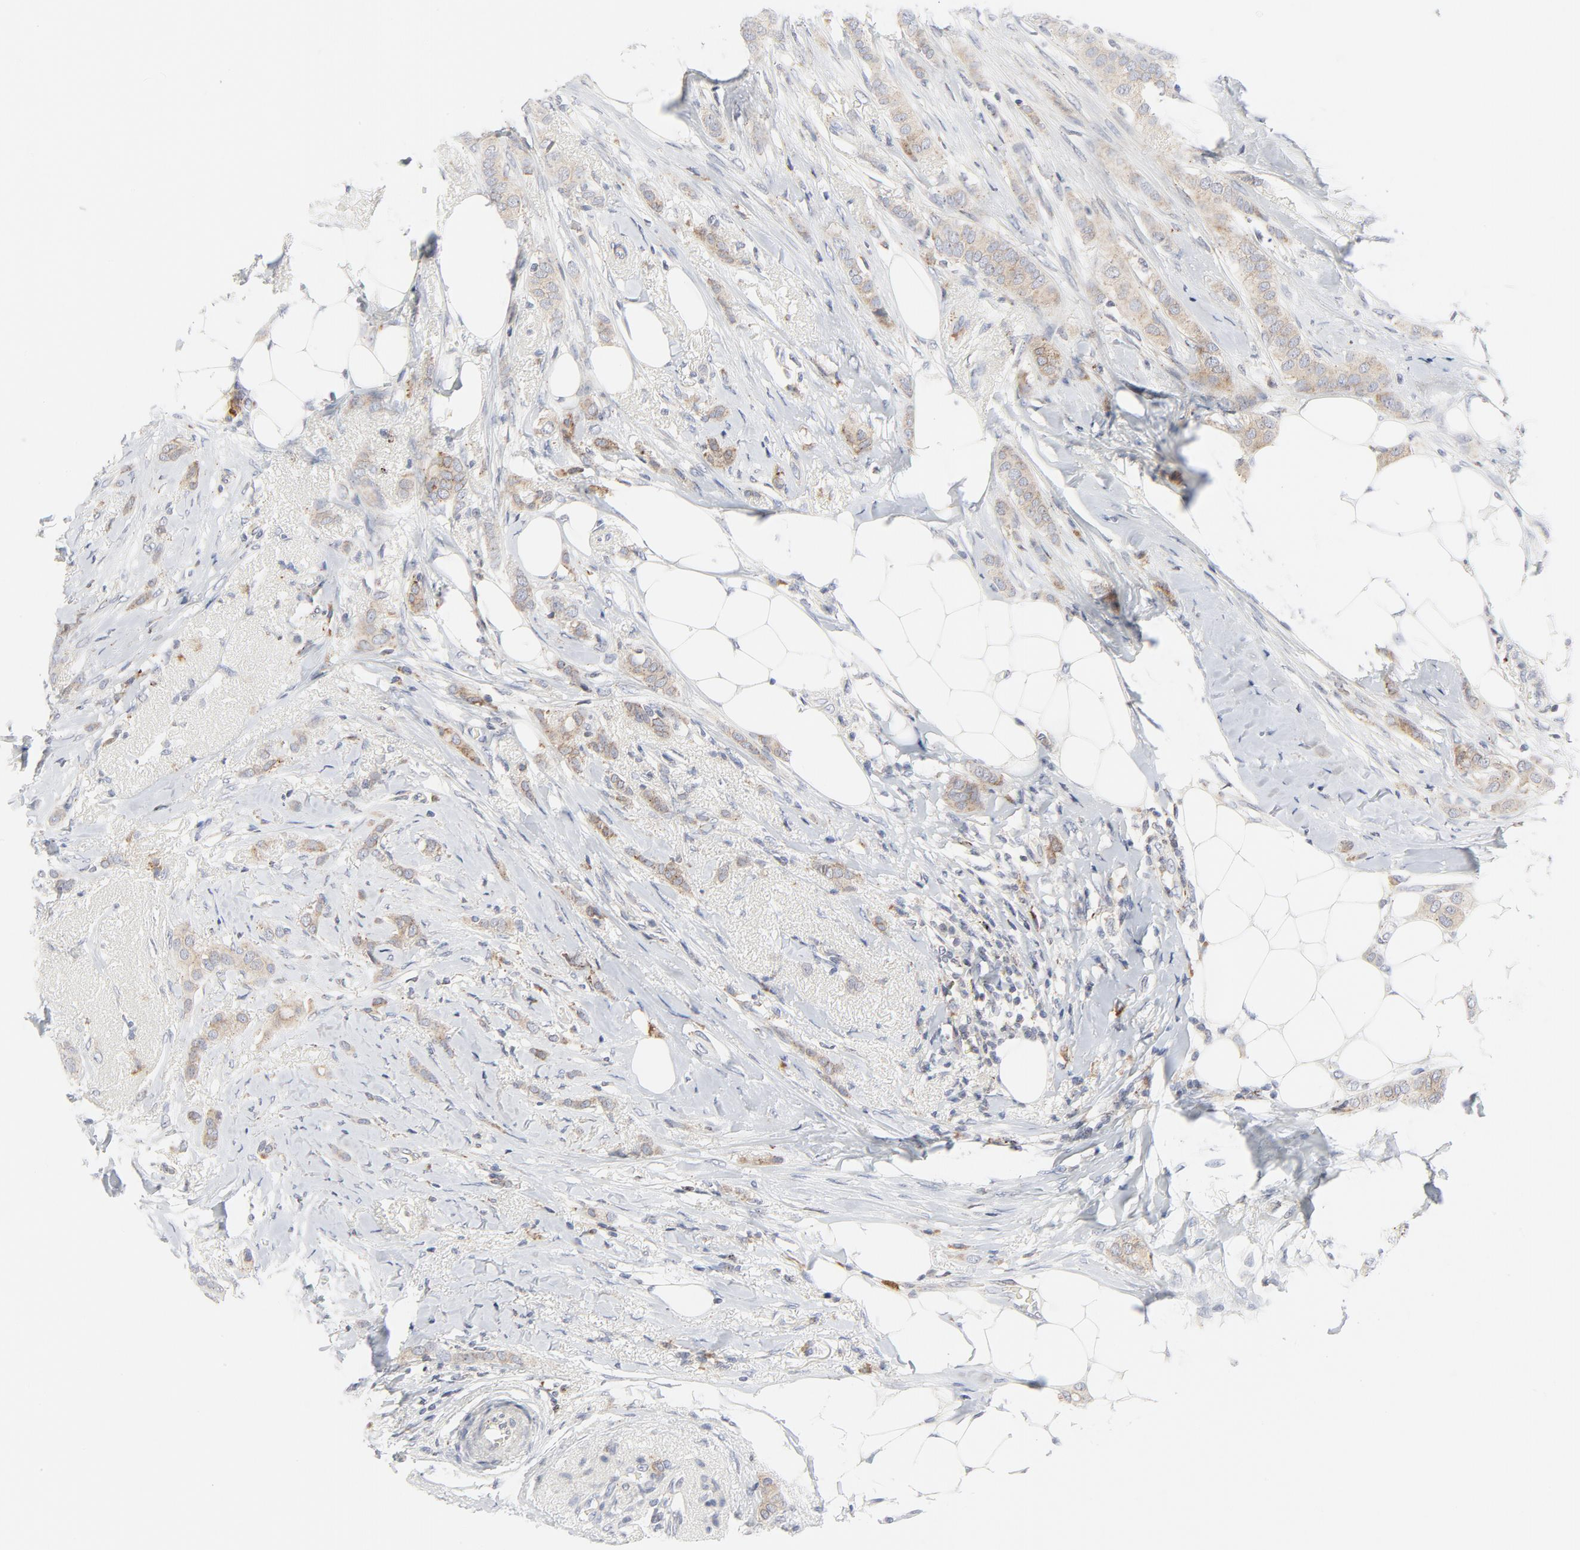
{"staining": {"intensity": "weak", "quantity": ">75%", "location": "cytoplasmic/membranous"}, "tissue": "breast cancer", "cell_type": "Tumor cells", "image_type": "cancer", "snomed": [{"axis": "morphology", "description": "Lobular carcinoma"}, {"axis": "topography", "description": "Breast"}], "caption": "Lobular carcinoma (breast) stained with DAB (3,3'-diaminobenzidine) immunohistochemistry exhibits low levels of weak cytoplasmic/membranous positivity in about >75% of tumor cells.", "gene": "LRP6", "patient": {"sex": "female", "age": 55}}